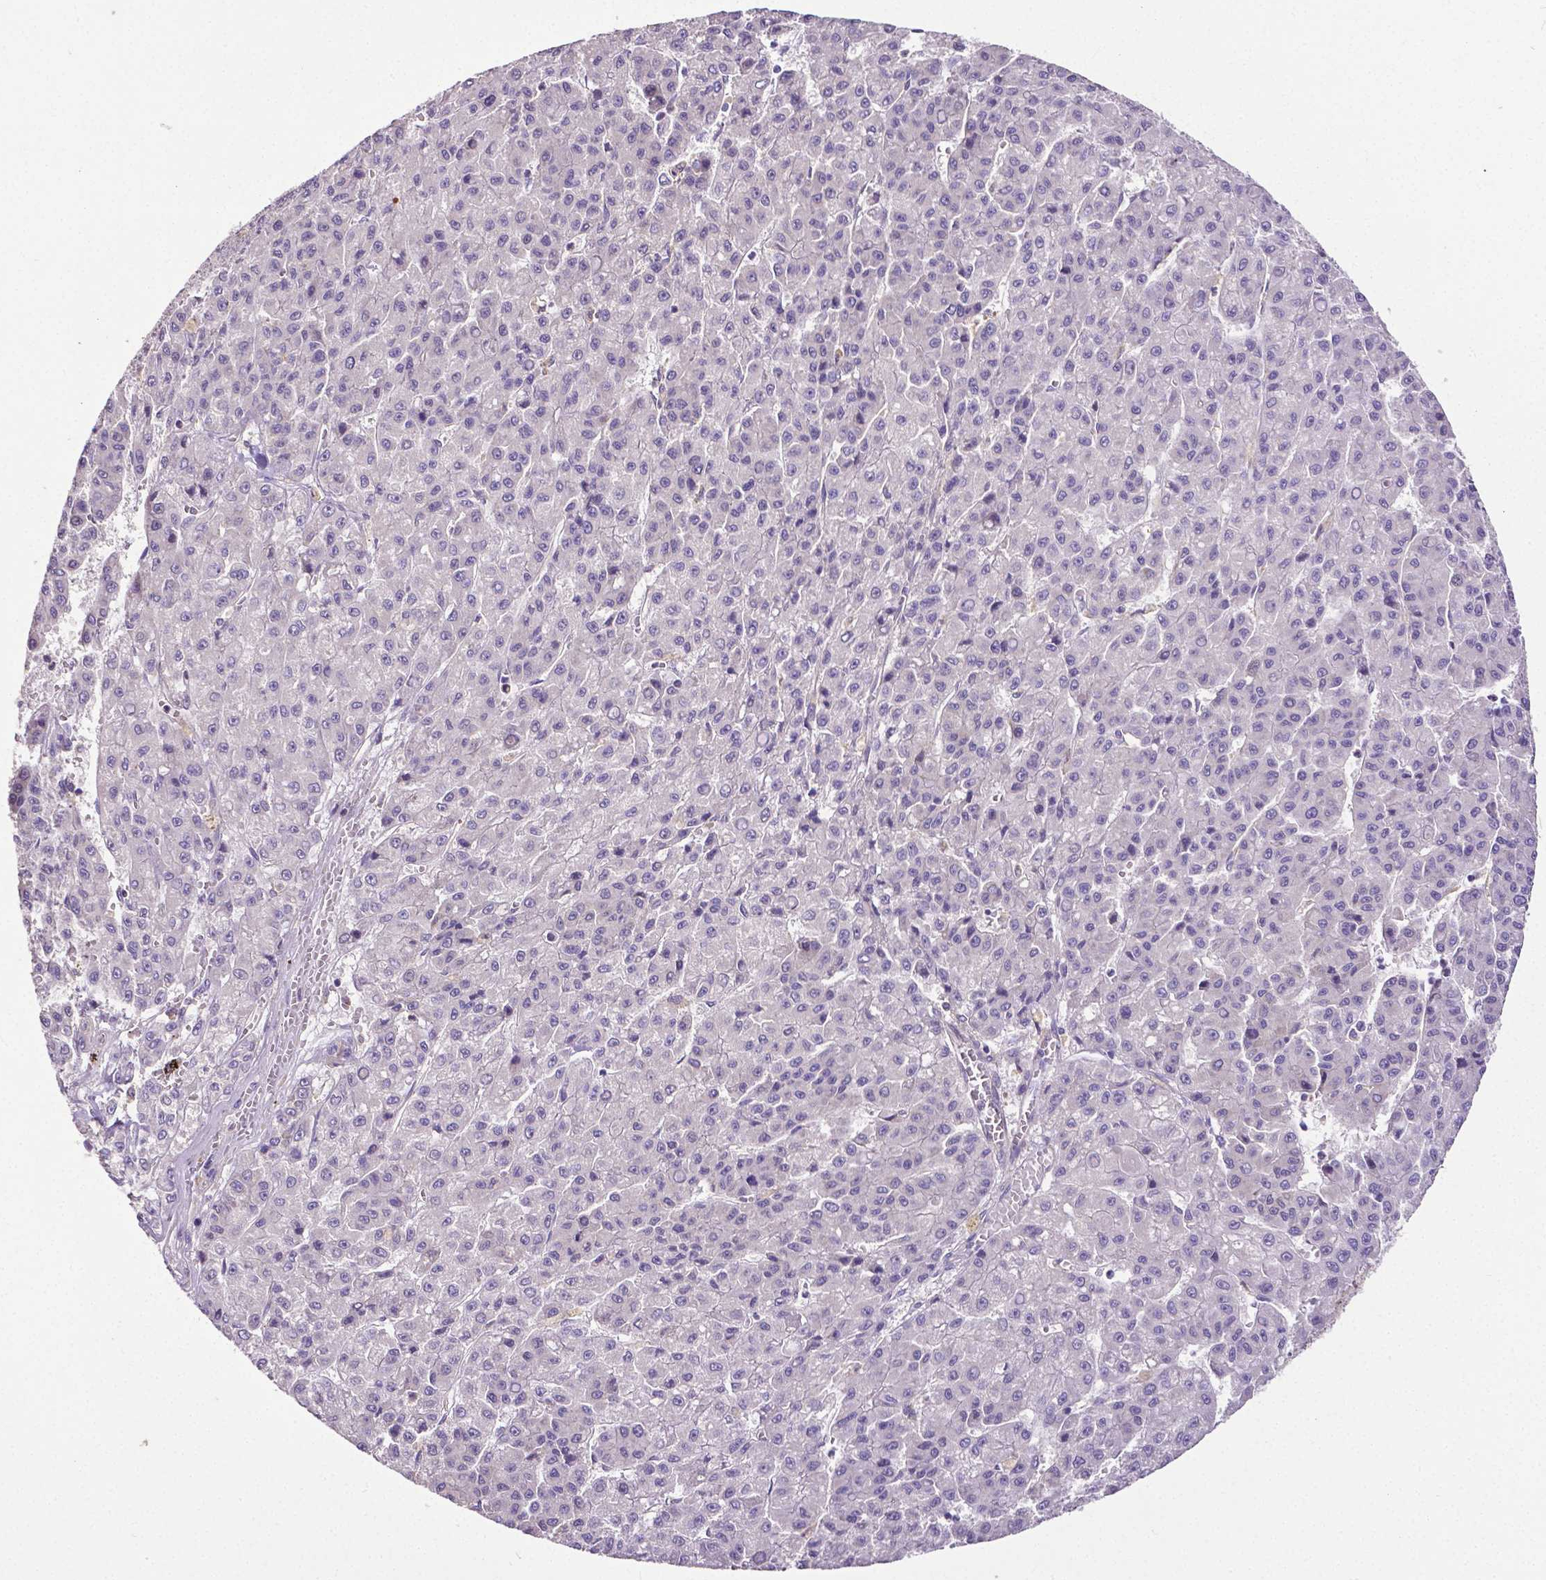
{"staining": {"intensity": "negative", "quantity": "none", "location": "none"}, "tissue": "liver cancer", "cell_type": "Tumor cells", "image_type": "cancer", "snomed": [{"axis": "morphology", "description": "Carcinoma, Hepatocellular, NOS"}, {"axis": "topography", "description": "Liver"}], "caption": "DAB immunohistochemical staining of human liver cancer reveals no significant expression in tumor cells.", "gene": "DICER1", "patient": {"sex": "male", "age": 70}}